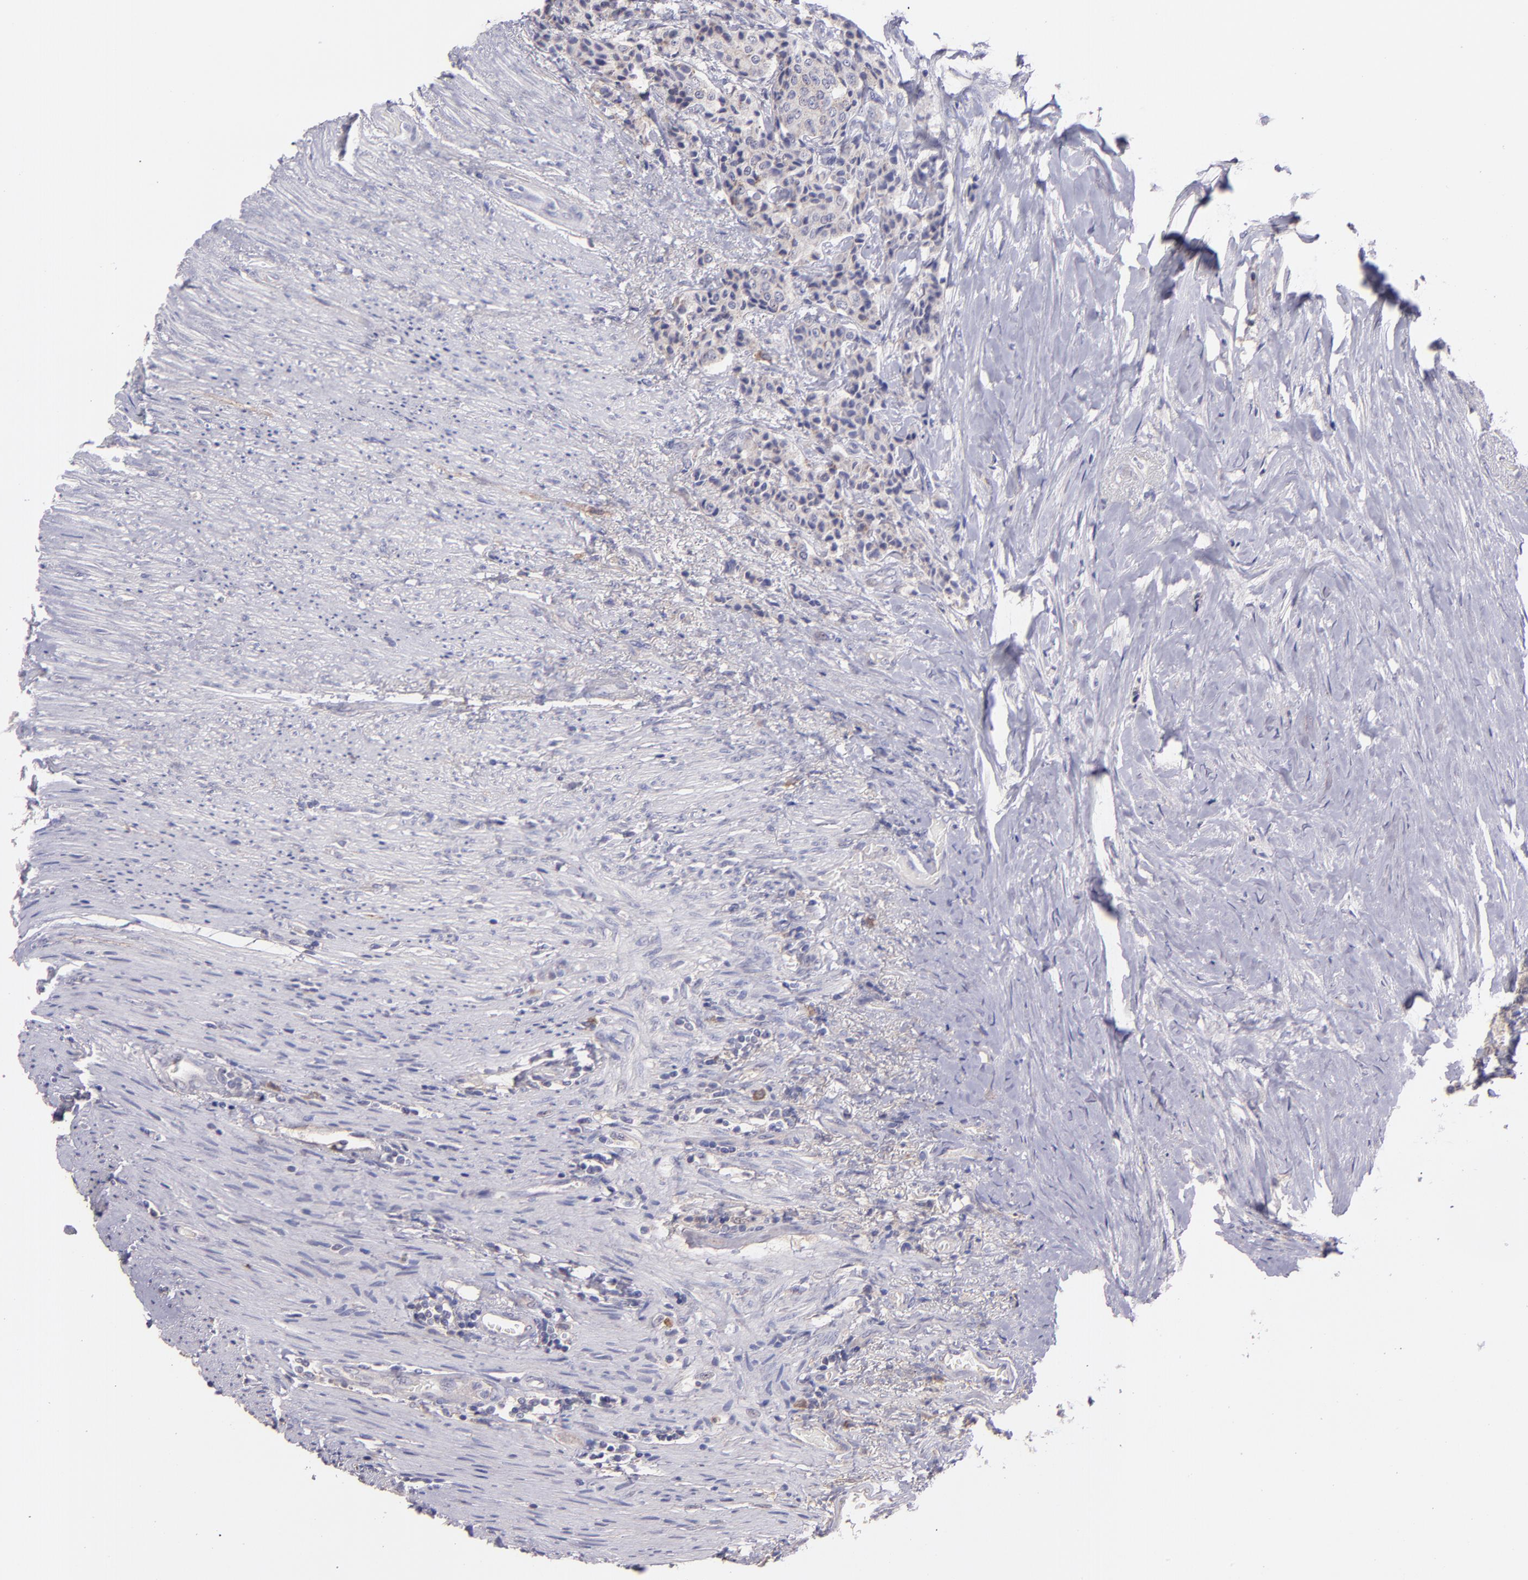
{"staining": {"intensity": "negative", "quantity": "none", "location": "none"}, "tissue": "carcinoid", "cell_type": "Tumor cells", "image_type": "cancer", "snomed": [{"axis": "morphology", "description": "Carcinoid, malignant, NOS"}, {"axis": "topography", "description": "Colon"}], "caption": "DAB (3,3'-diaminobenzidine) immunohistochemical staining of human carcinoid exhibits no significant staining in tumor cells.", "gene": "PAPPA", "patient": {"sex": "female", "age": 61}}